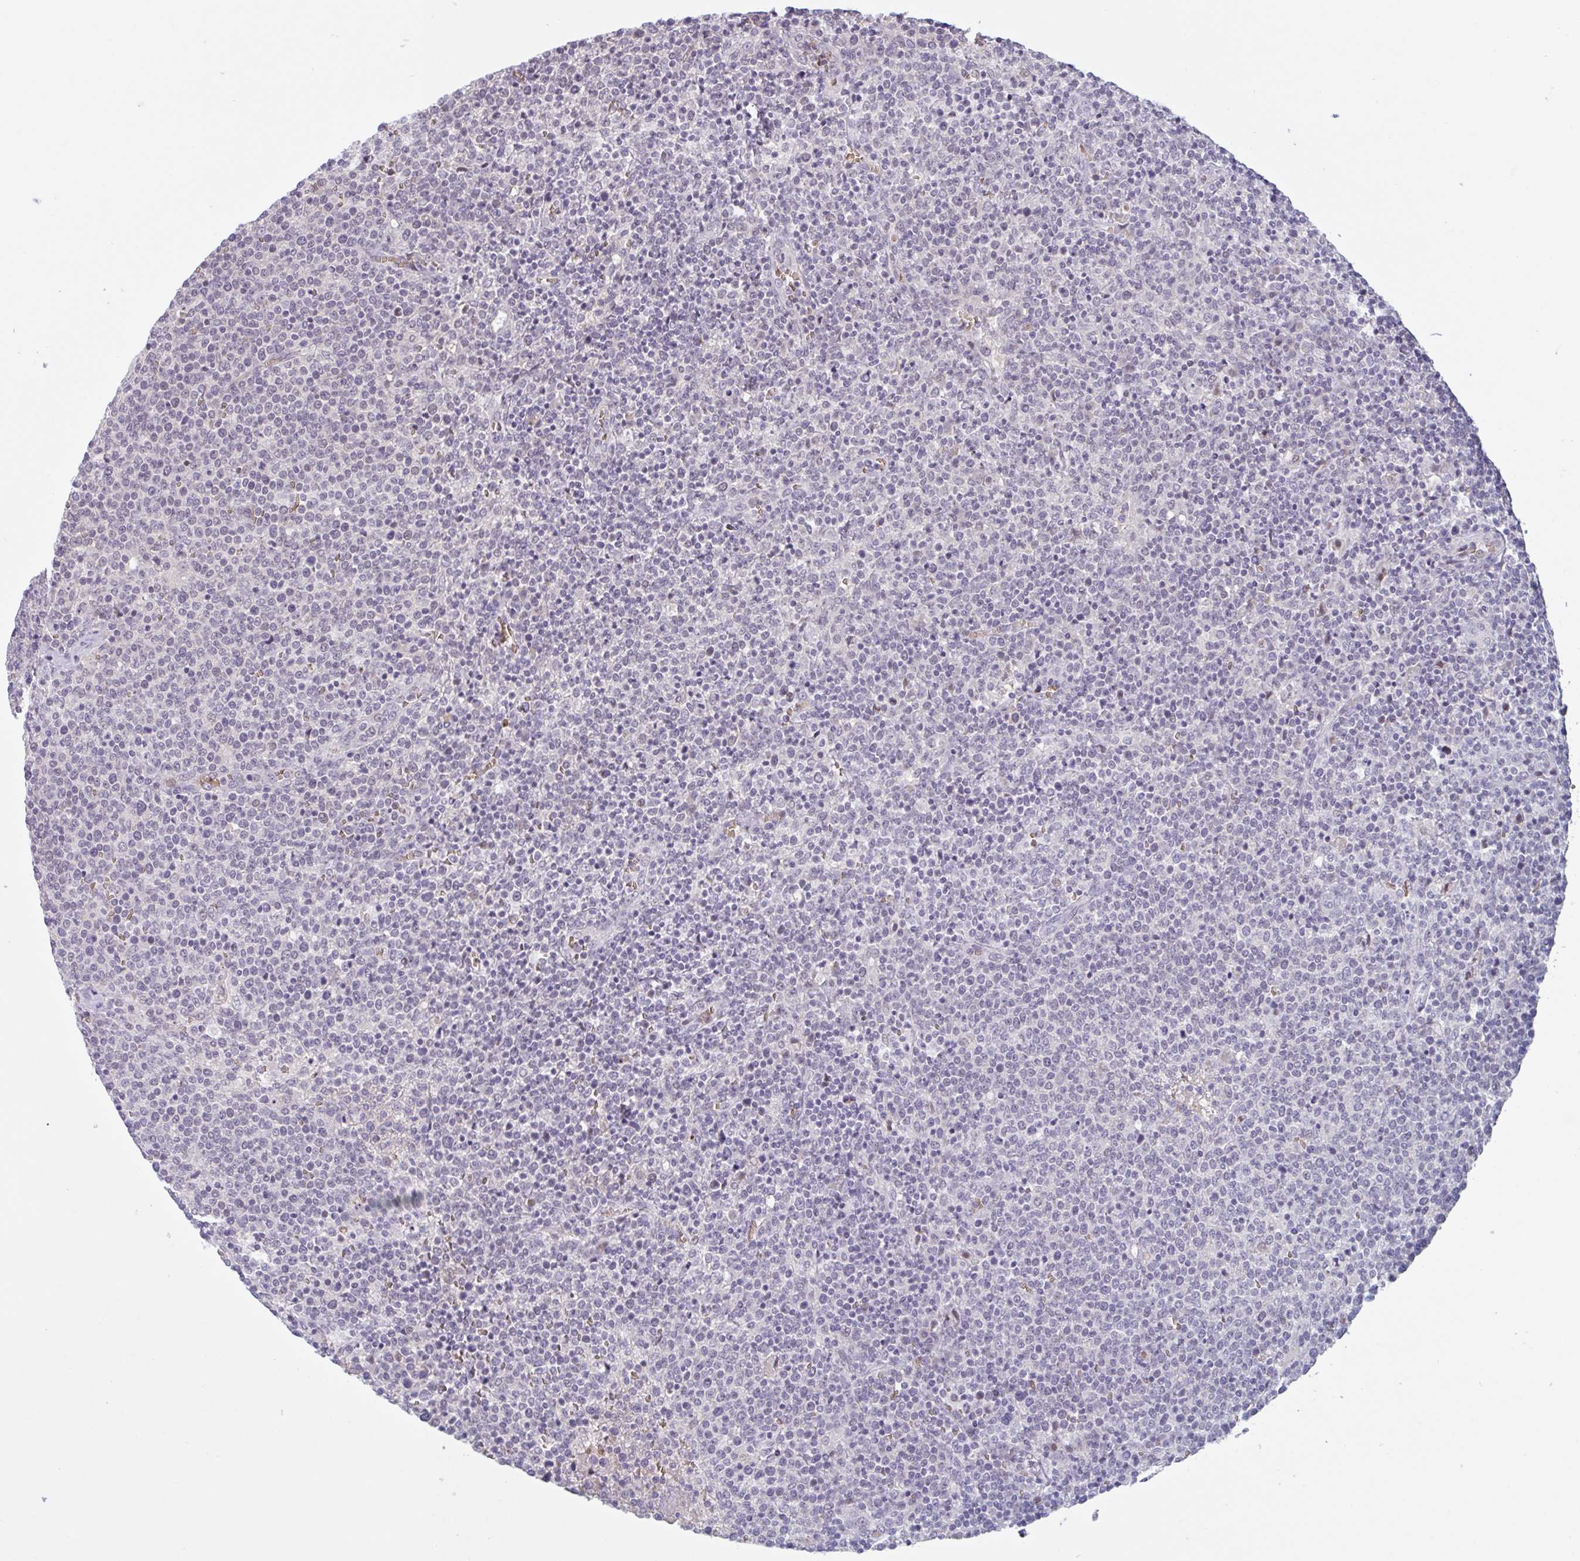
{"staining": {"intensity": "negative", "quantity": "none", "location": "none"}, "tissue": "lymphoma", "cell_type": "Tumor cells", "image_type": "cancer", "snomed": [{"axis": "morphology", "description": "Malignant lymphoma, non-Hodgkin's type, High grade"}, {"axis": "topography", "description": "Lymph node"}], "caption": "Tumor cells show no significant protein expression in lymphoma.", "gene": "RHAG", "patient": {"sex": "male", "age": 61}}